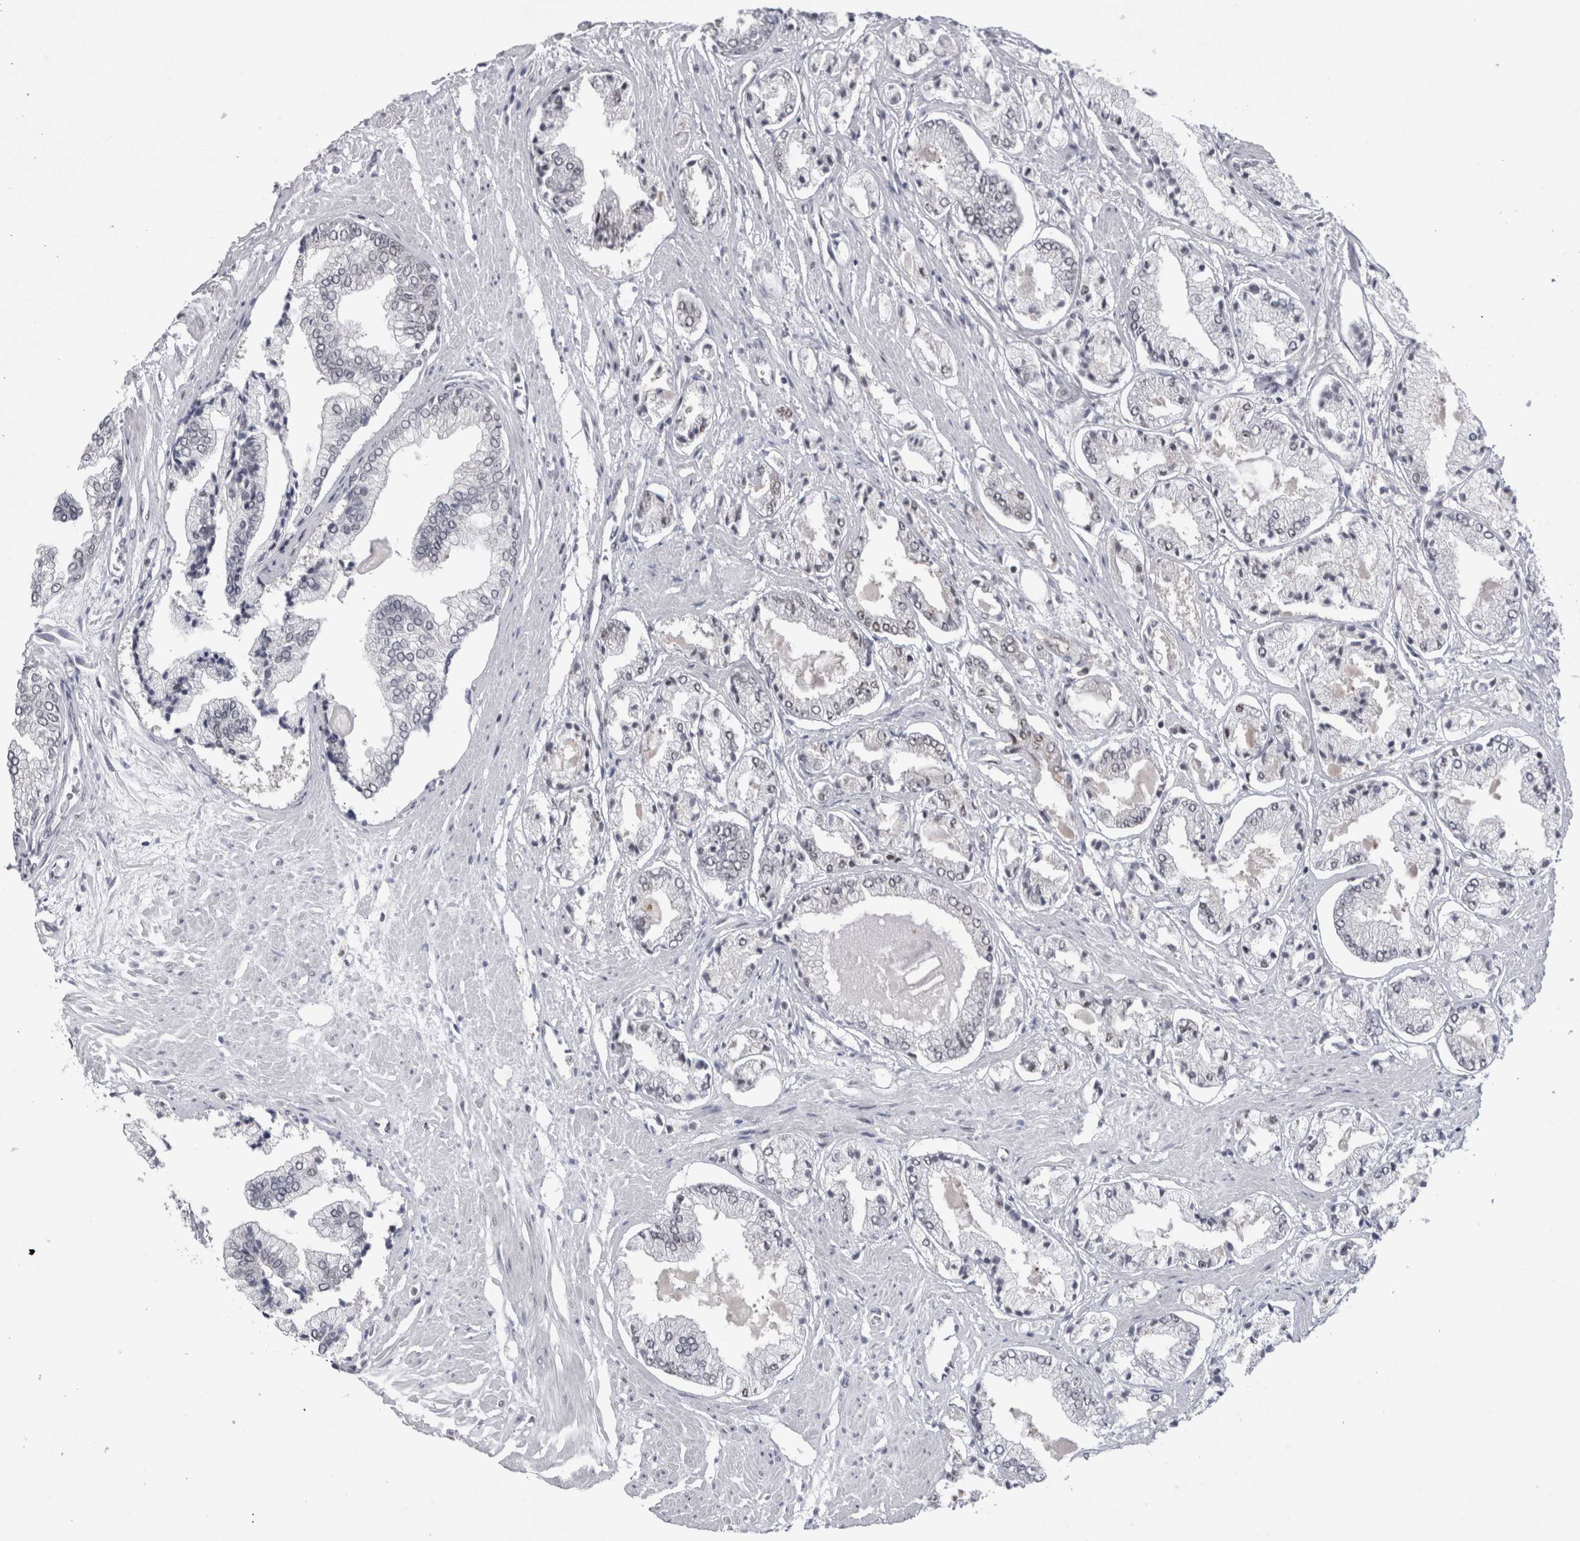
{"staining": {"intensity": "negative", "quantity": "none", "location": "none"}, "tissue": "prostate cancer", "cell_type": "Tumor cells", "image_type": "cancer", "snomed": [{"axis": "morphology", "description": "Adenocarcinoma, Low grade"}, {"axis": "topography", "description": "Prostate"}], "caption": "A high-resolution histopathology image shows immunohistochemistry (IHC) staining of low-grade adenocarcinoma (prostate), which reveals no significant expression in tumor cells.", "gene": "PSMB2", "patient": {"sex": "male", "age": 52}}